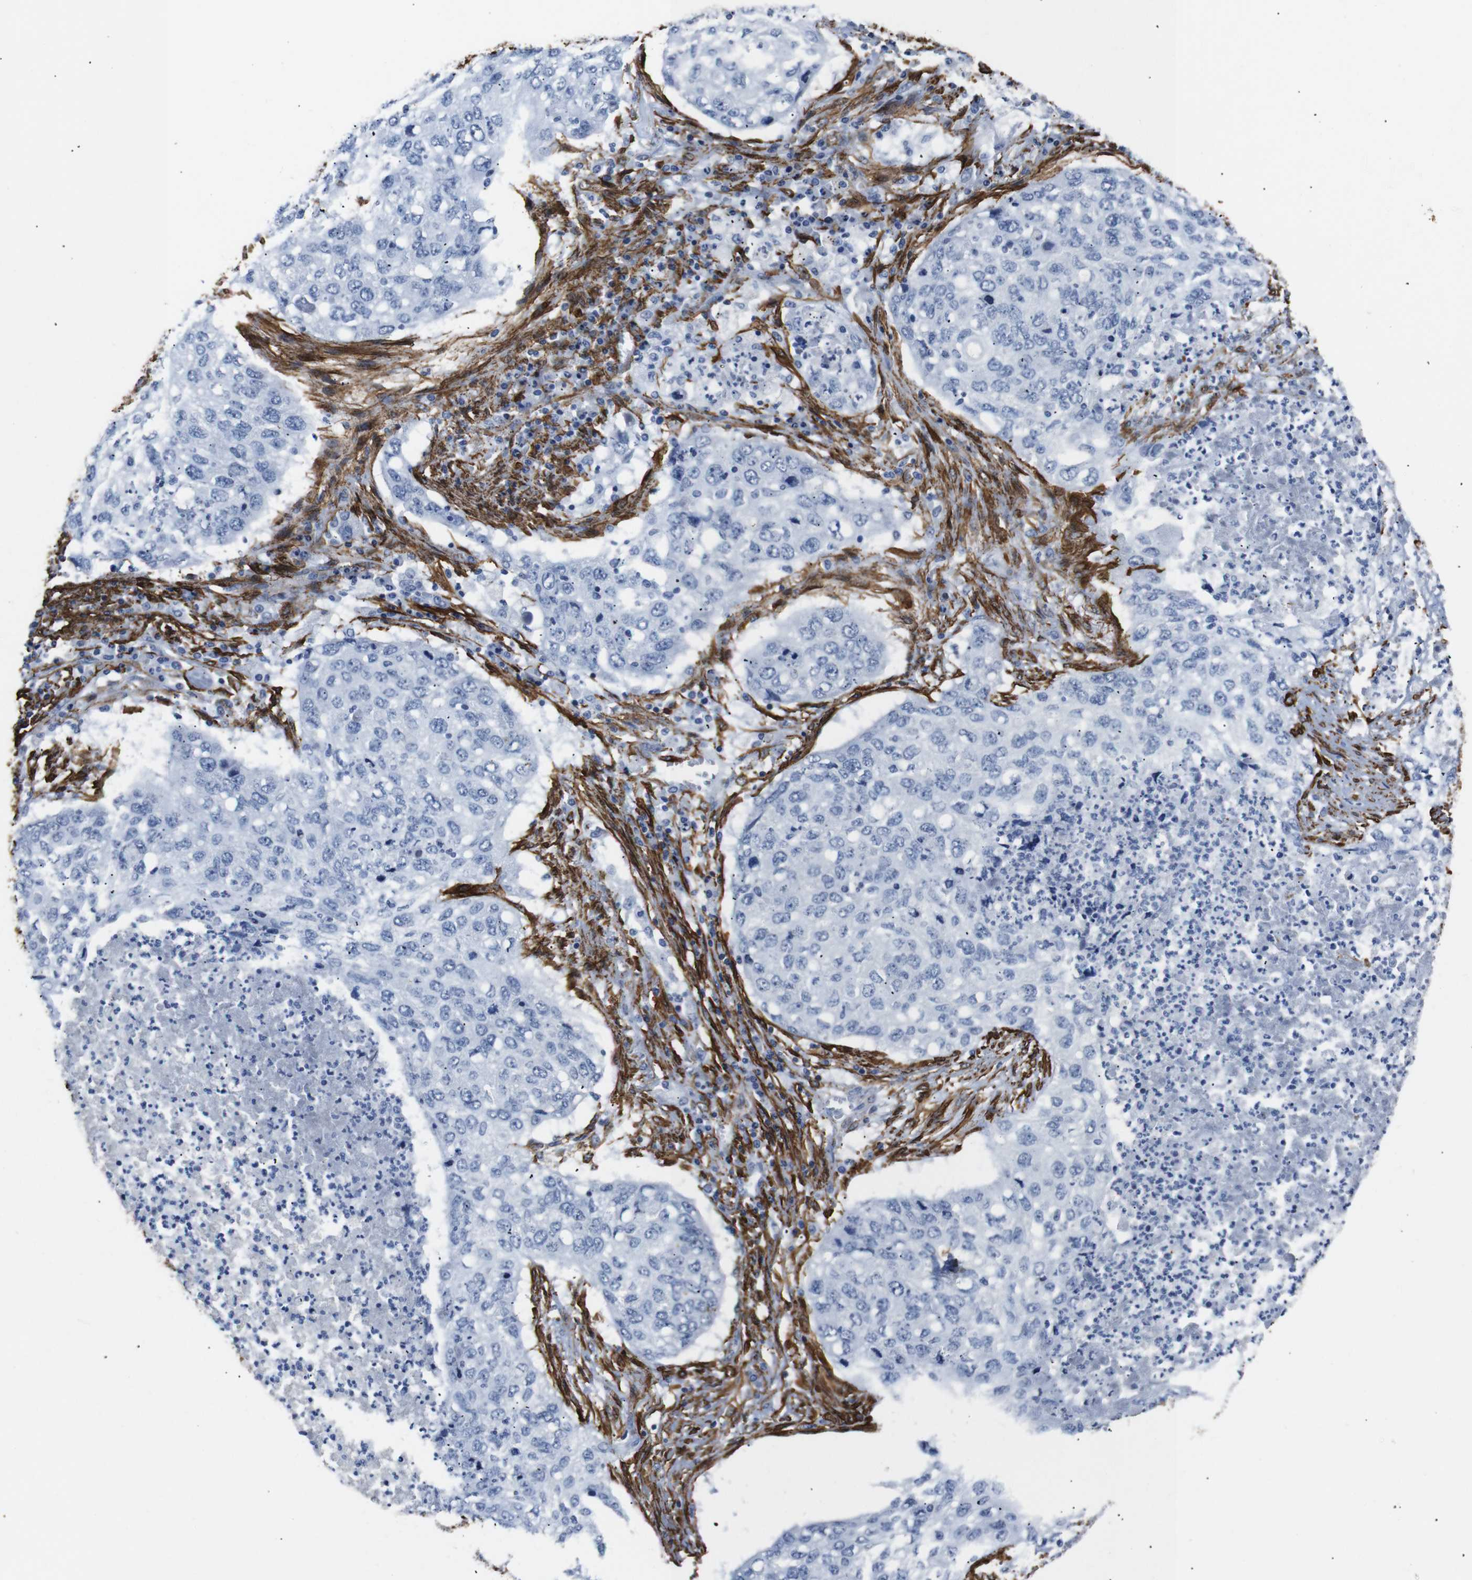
{"staining": {"intensity": "negative", "quantity": "none", "location": "none"}, "tissue": "lung cancer", "cell_type": "Tumor cells", "image_type": "cancer", "snomed": [{"axis": "morphology", "description": "Squamous cell carcinoma, NOS"}, {"axis": "topography", "description": "Lung"}], "caption": "Protein analysis of lung cancer exhibits no significant staining in tumor cells.", "gene": "ACTA2", "patient": {"sex": "female", "age": 63}}